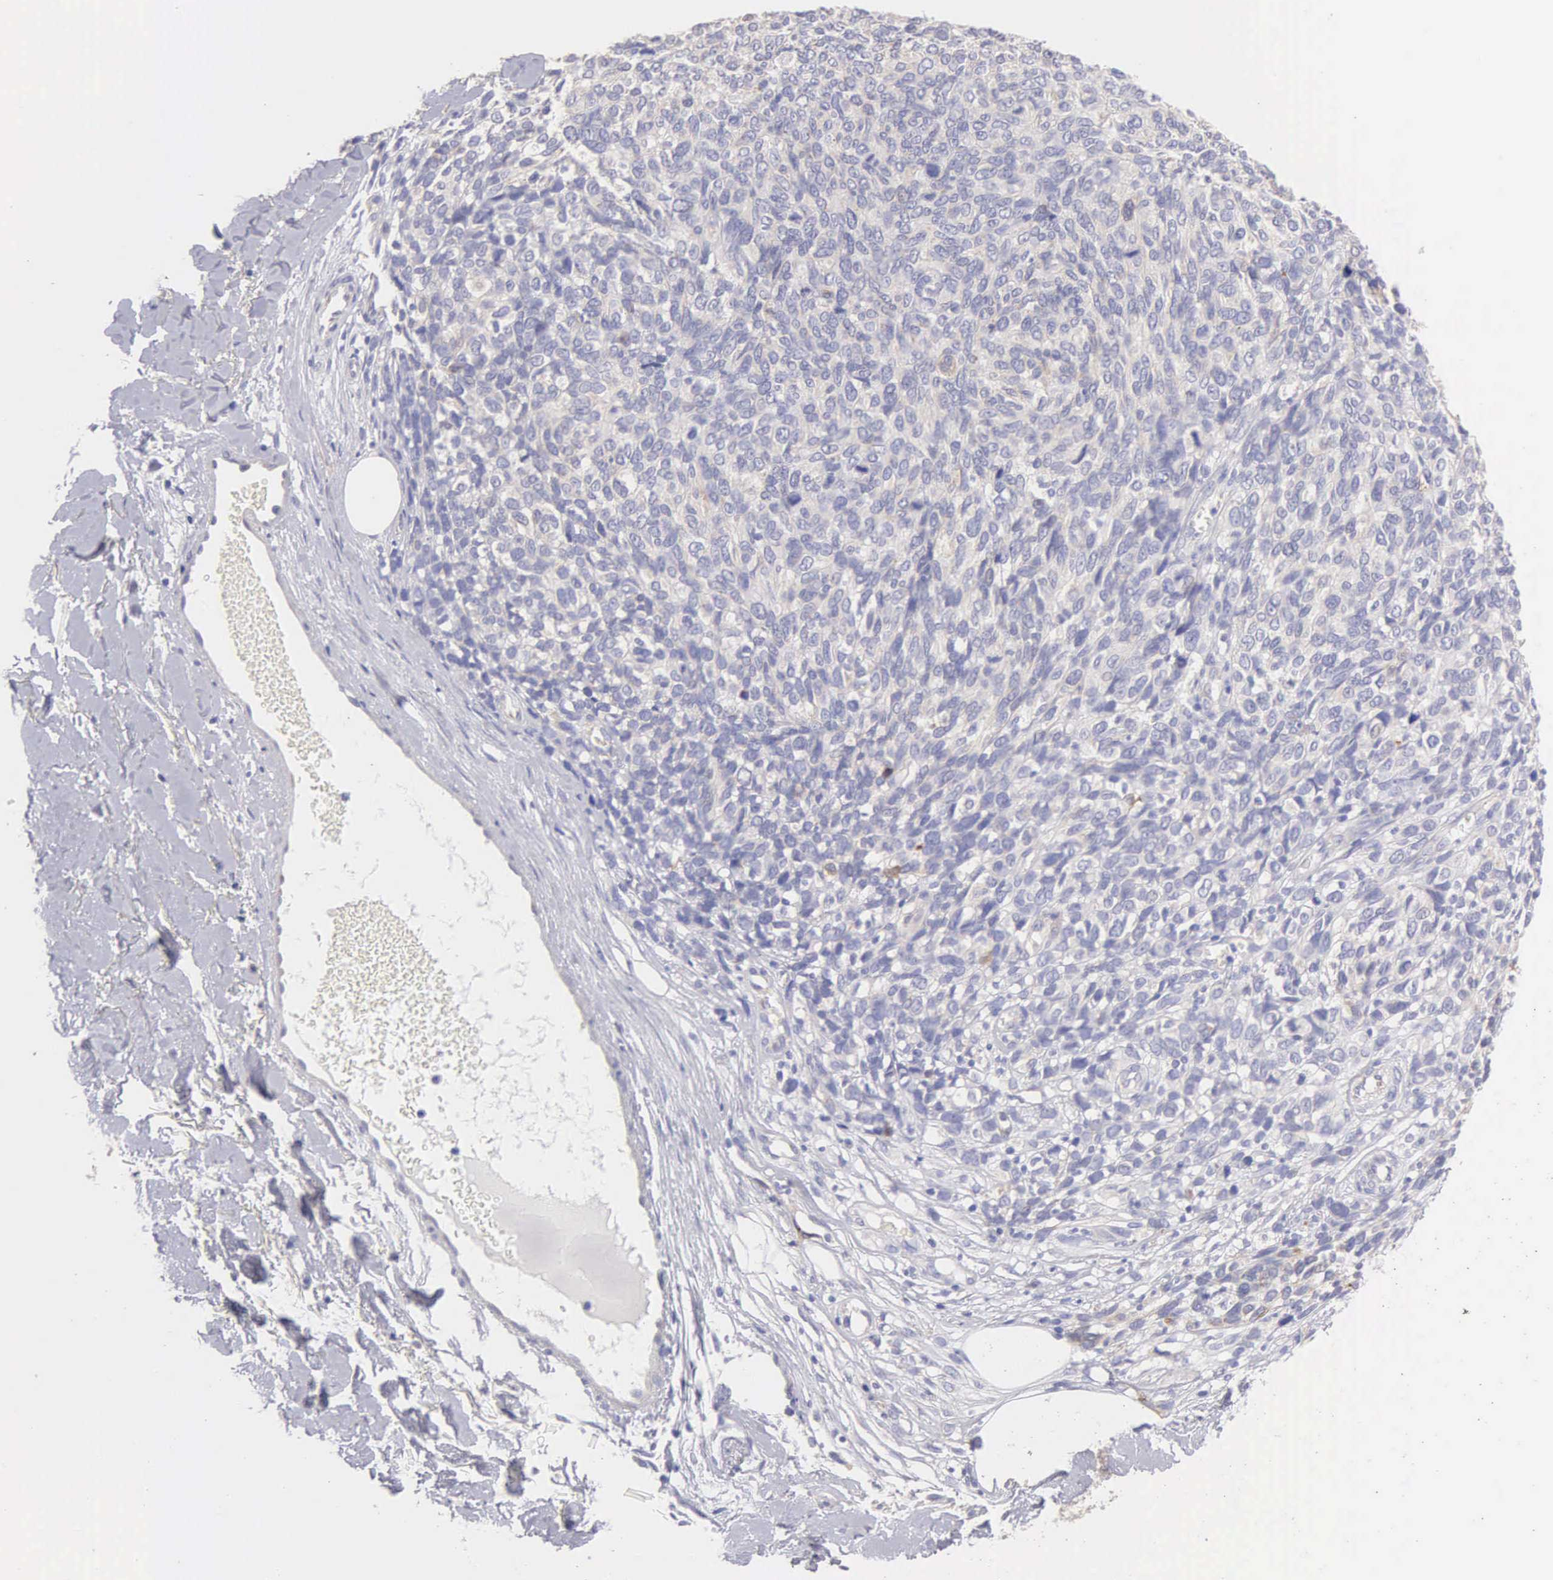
{"staining": {"intensity": "negative", "quantity": "none", "location": "none"}, "tissue": "melanoma", "cell_type": "Tumor cells", "image_type": "cancer", "snomed": [{"axis": "morphology", "description": "Malignant melanoma, NOS"}, {"axis": "topography", "description": "Skin"}], "caption": "Tumor cells are negative for protein expression in human melanoma.", "gene": "APP", "patient": {"sex": "female", "age": 85}}